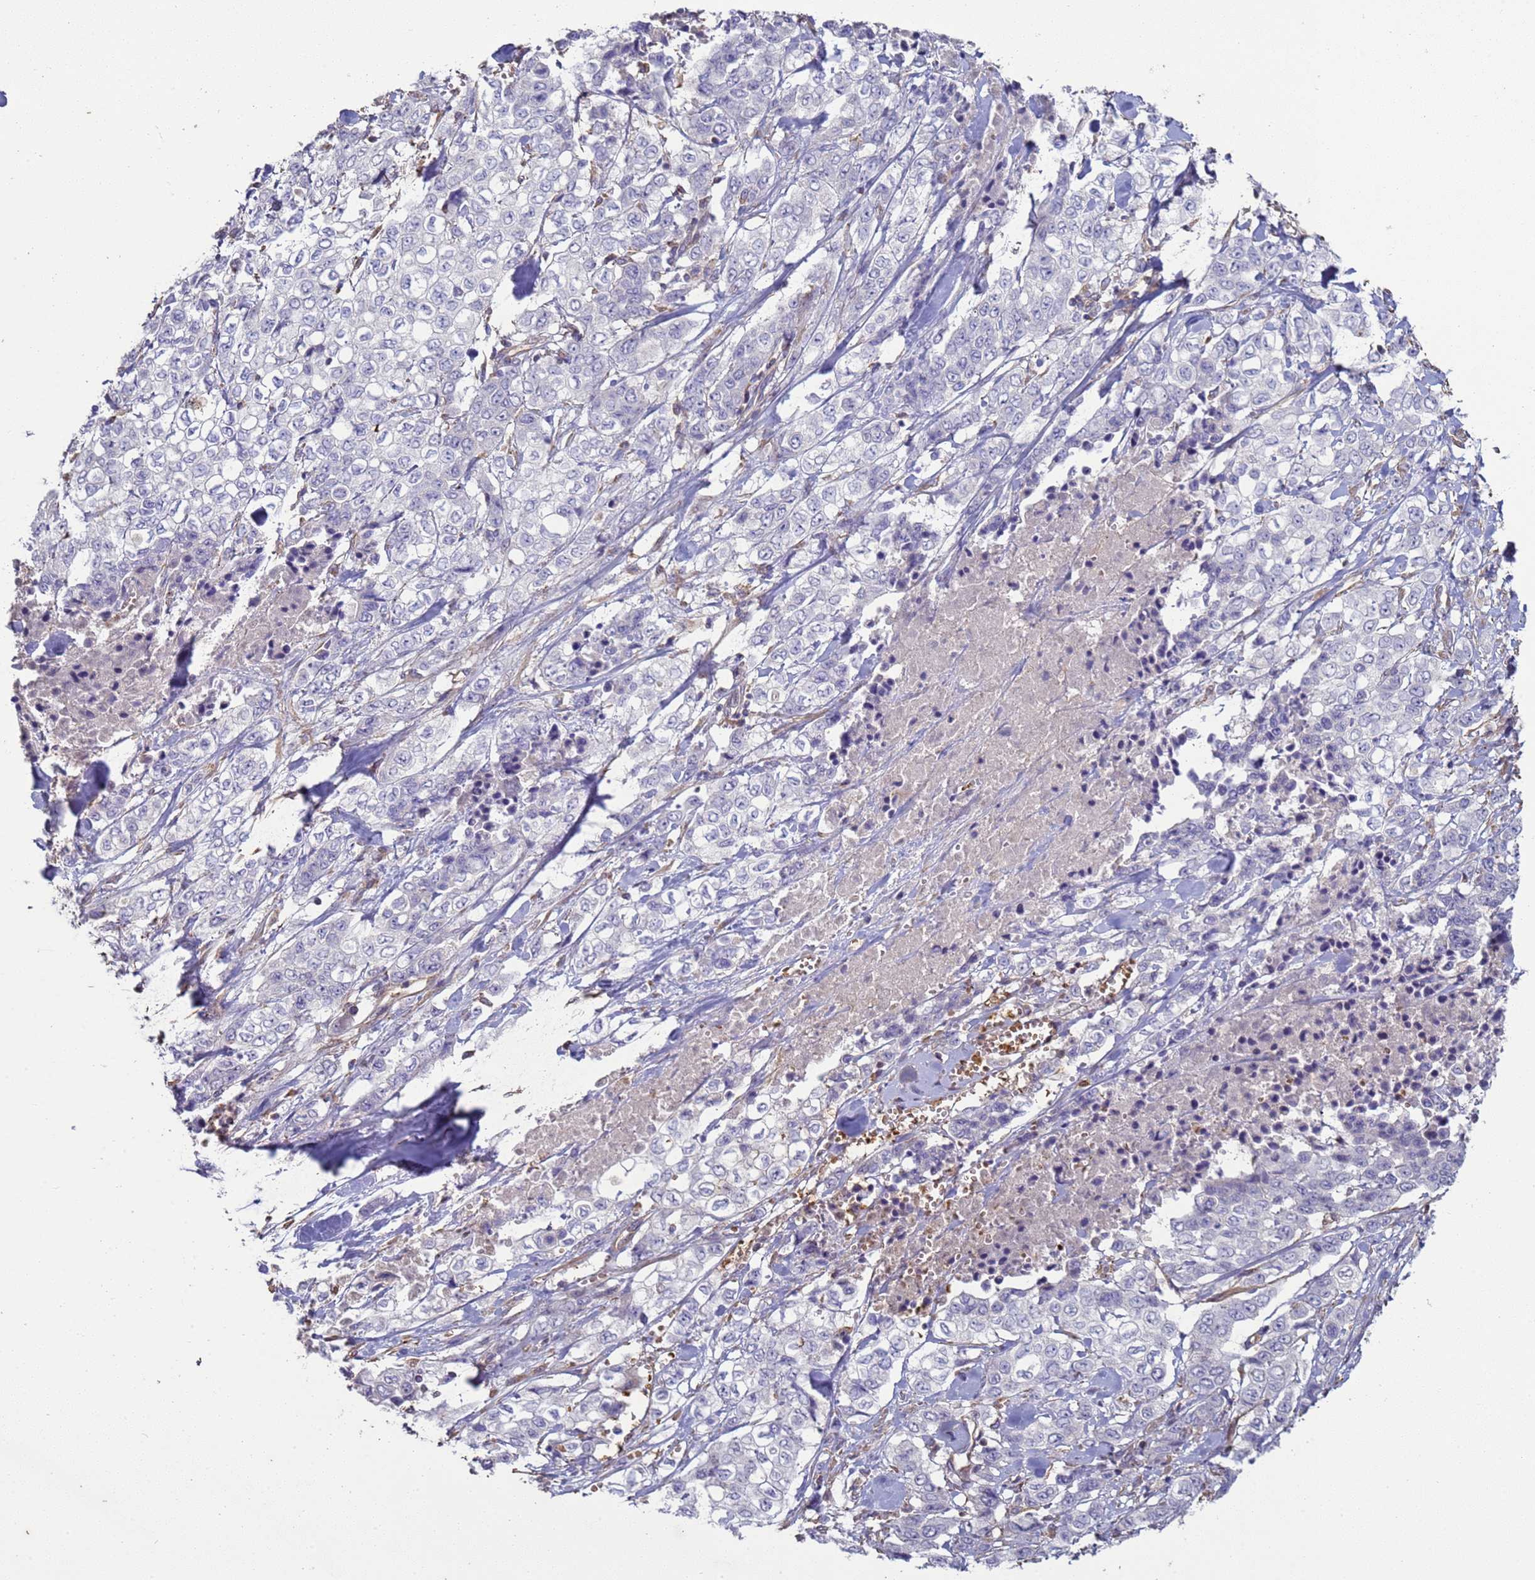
{"staining": {"intensity": "negative", "quantity": "none", "location": "none"}, "tissue": "stomach cancer", "cell_type": "Tumor cells", "image_type": "cancer", "snomed": [{"axis": "morphology", "description": "Adenocarcinoma, NOS"}, {"axis": "topography", "description": "Stomach, upper"}], "caption": "This is a micrograph of IHC staining of stomach cancer, which shows no staining in tumor cells.", "gene": "SGIP1", "patient": {"sex": "male", "age": 62}}